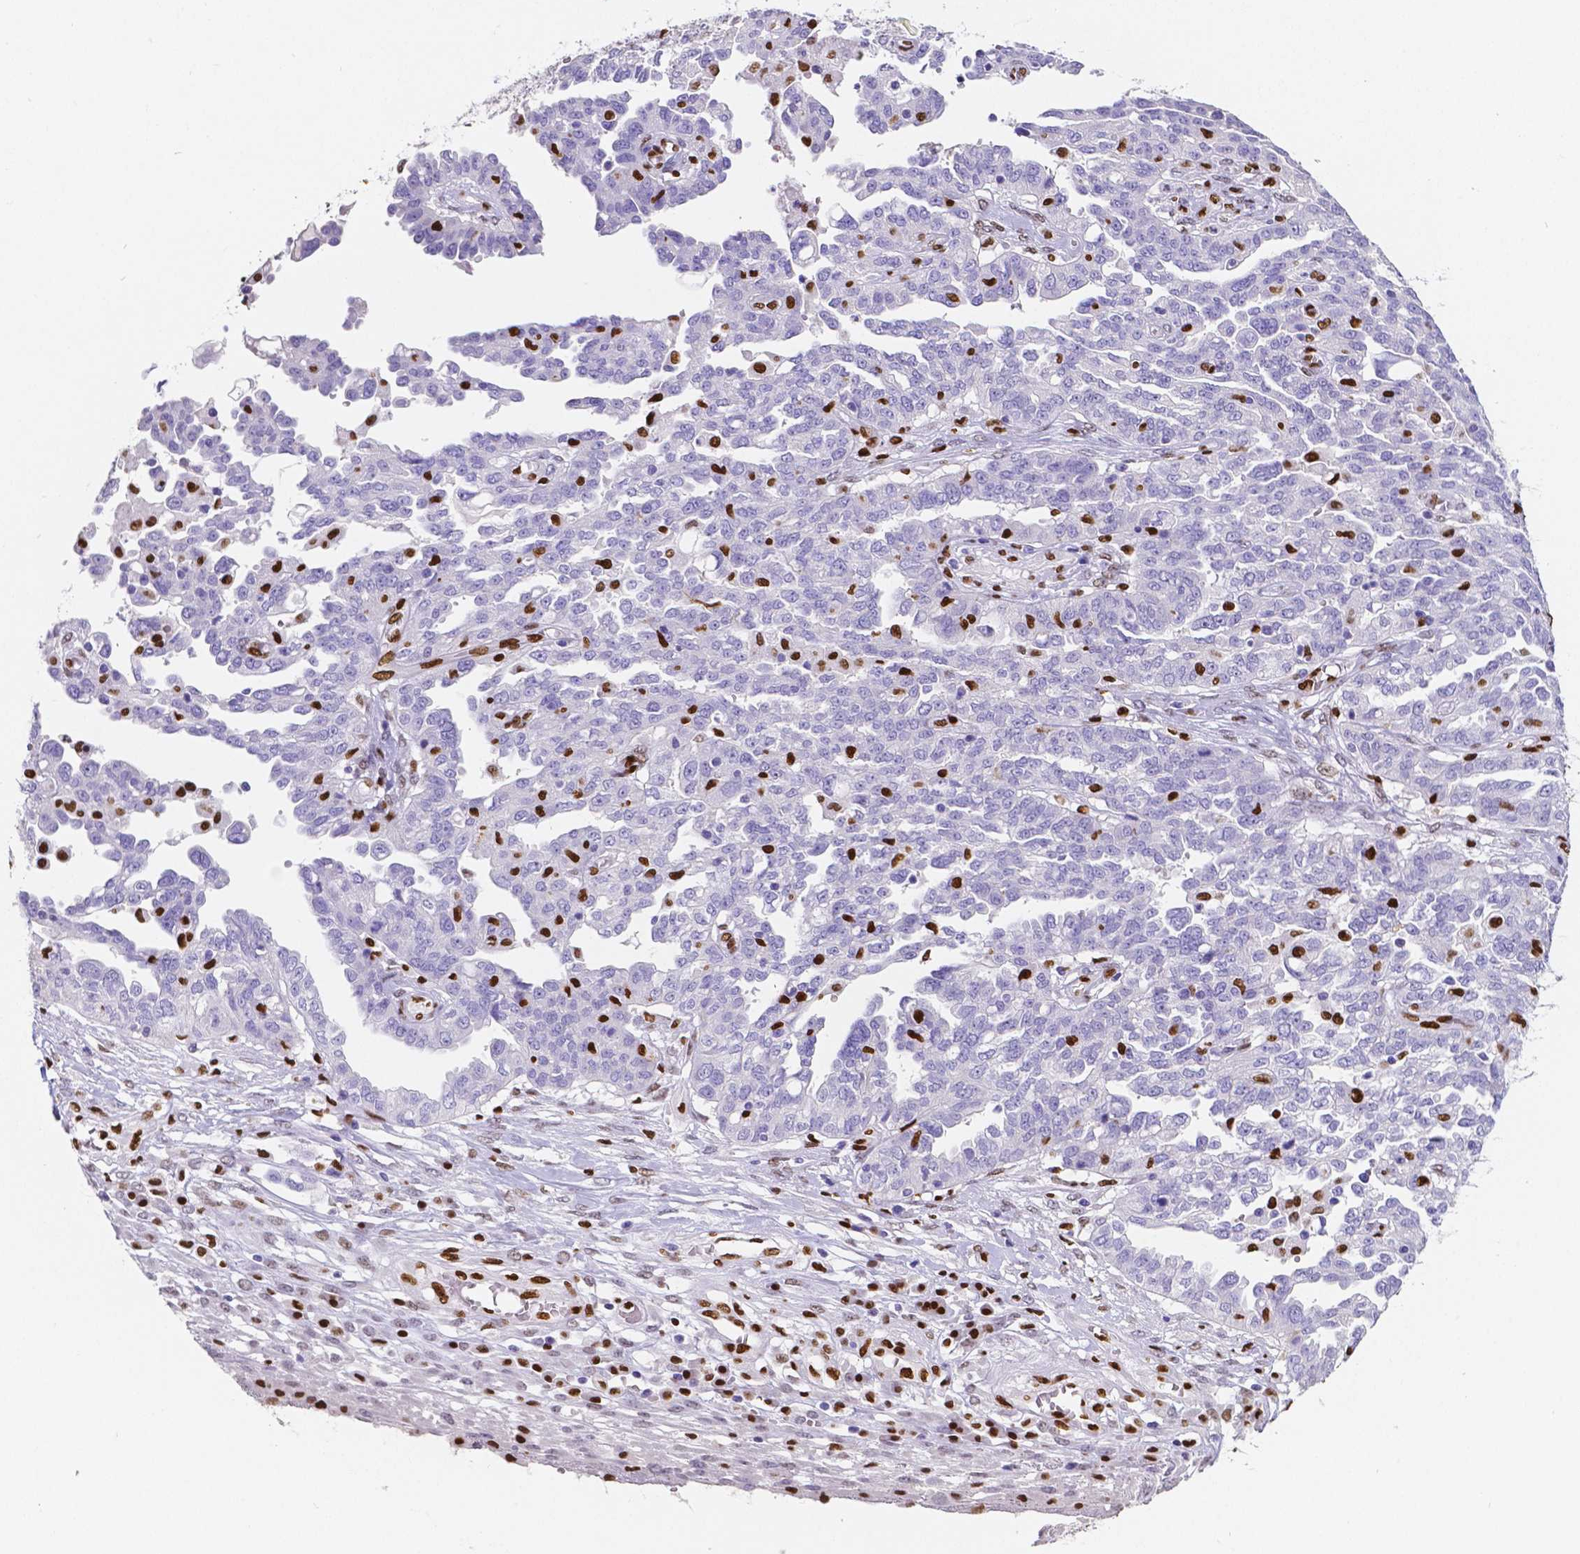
{"staining": {"intensity": "negative", "quantity": "none", "location": "none"}, "tissue": "ovarian cancer", "cell_type": "Tumor cells", "image_type": "cancer", "snomed": [{"axis": "morphology", "description": "Cystadenocarcinoma, serous, NOS"}, {"axis": "topography", "description": "Ovary"}], "caption": "Tumor cells are negative for brown protein staining in ovarian cancer (serous cystadenocarcinoma).", "gene": "MEF2C", "patient": {"sex": "female", "age": 67}}